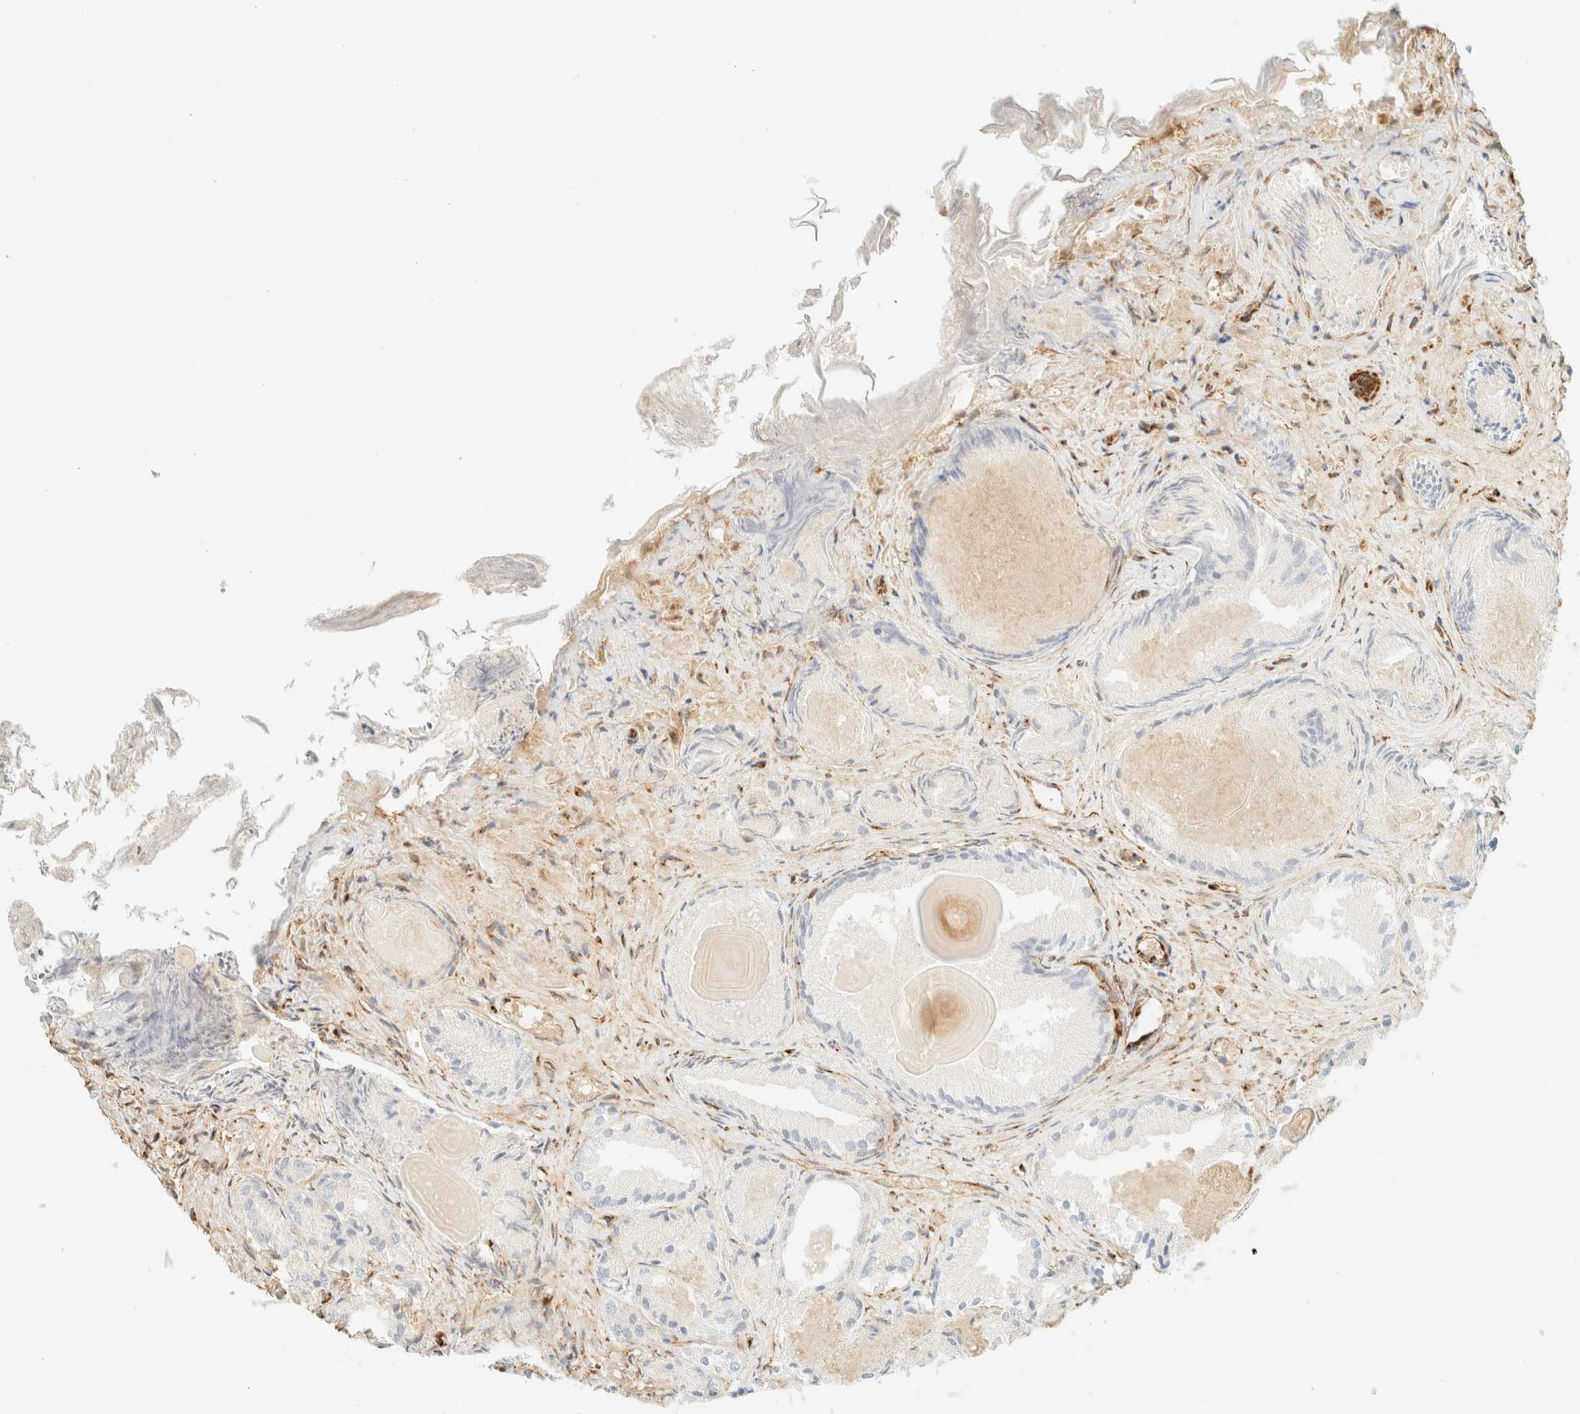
{"staining": {"intensity": "negative", "quantity": "none", "location": "none"}, "tissue": "prostate cancer", "cell_type": "Tumor cells", "image_type": "cancer", "snomed": [{"axis": "morphology", "description": "Adenocarcinoma, Low grade"}, {"axis": "topography", "description": "Prostate"}], "caption": "A high-resolution micrograph shows IHC staining of prostate cancer (adenocarcinoma (low-grade)), which exhibits no significant staining in tumor cells. (DAB (3,3'-diaminobenzidine) immunohistochemistry, high magnification).", "gene": "SPARCL1", "patient": {"sex": "male", "age": 72}}